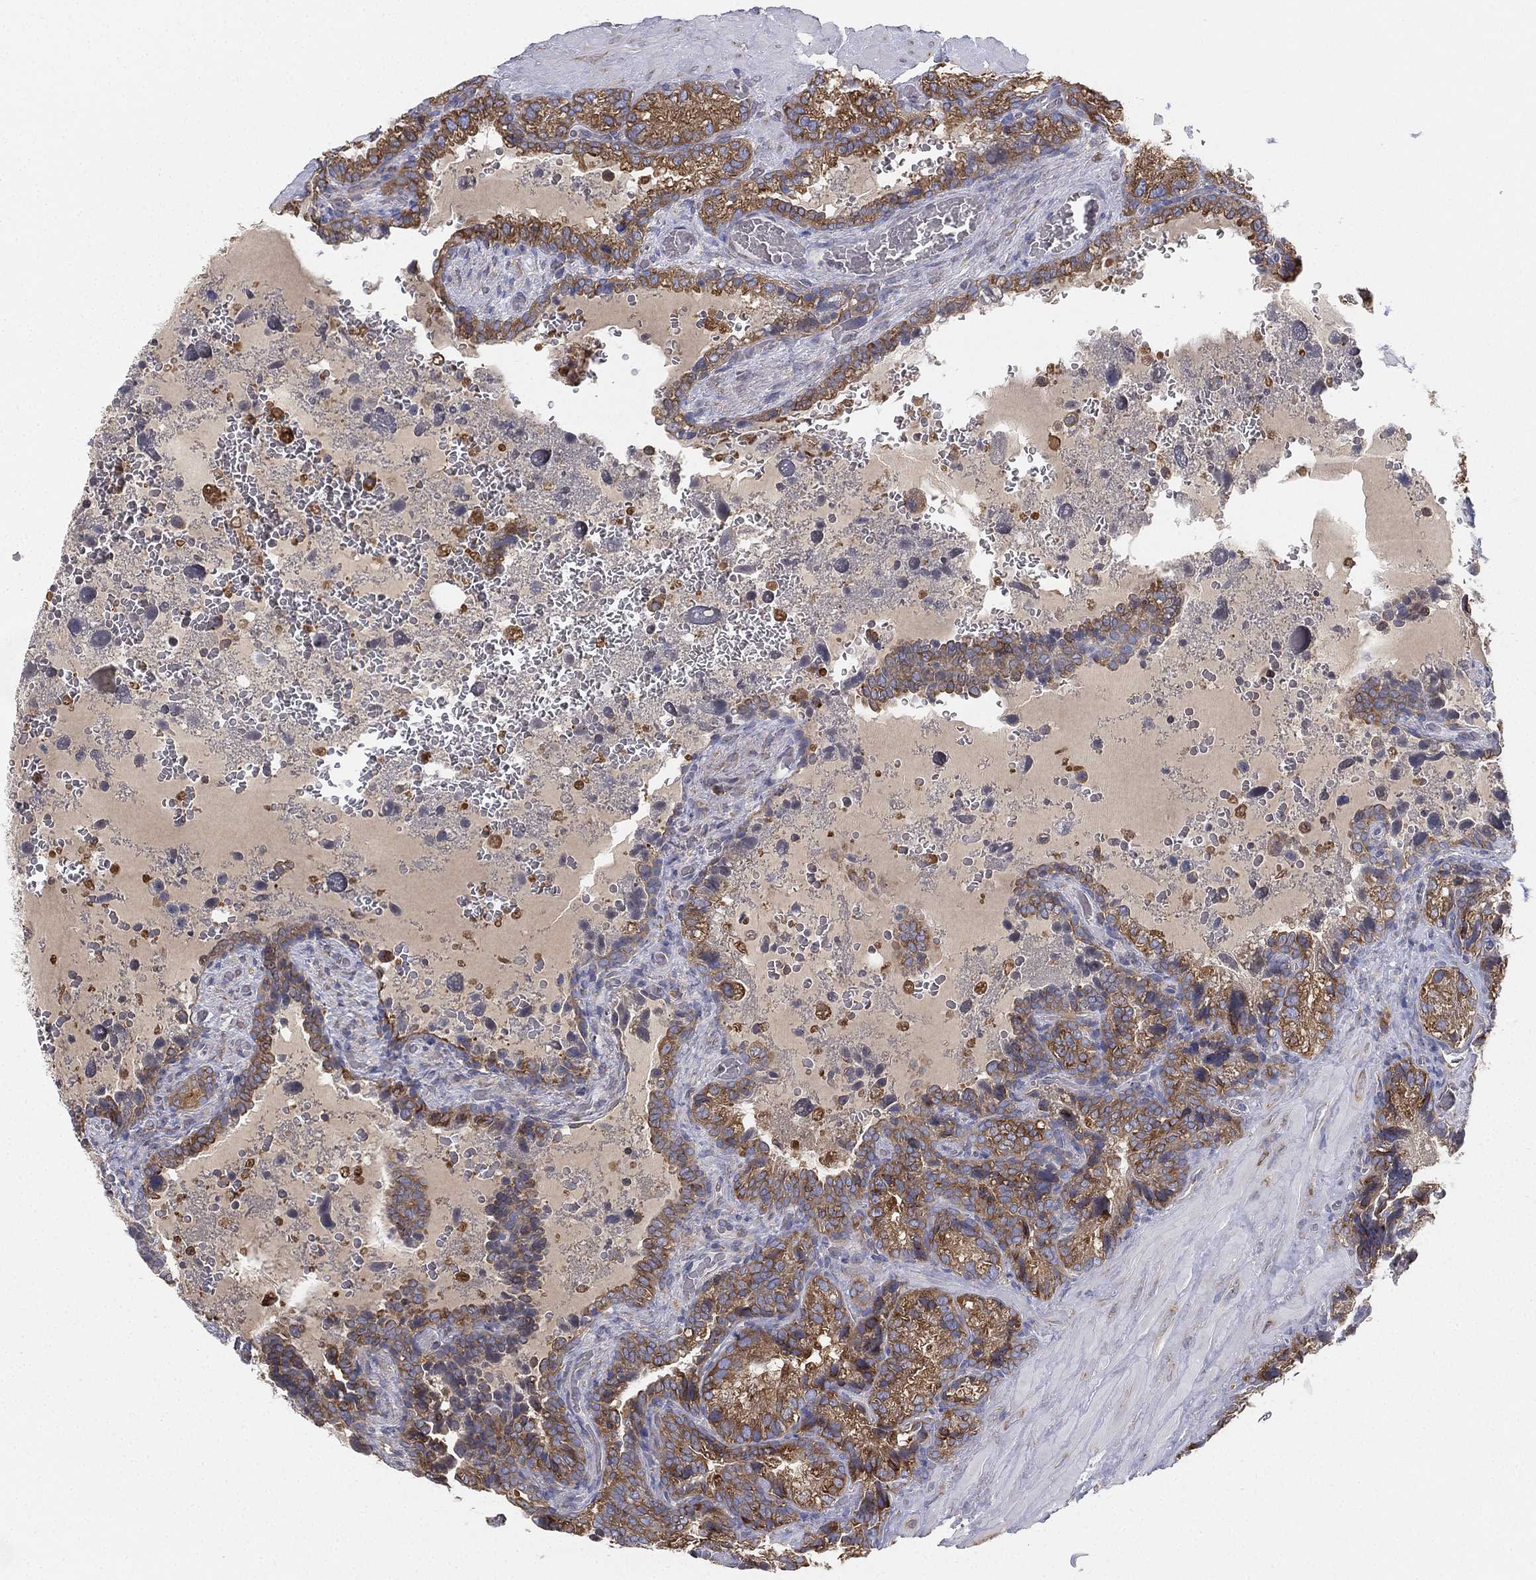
{"staining": {"intensity": "moderate", "quantity": ">75%", "location": "cytoplasmic/membranous"}, "tissue": "prostate cancer", "cell_type": "Tumor cells", "image_type": "cancer", "snomed": [{"axis": "morphology", "description": "Adenocarcinoma, NOS"}, {"axis": "topography", "description": "Prostate and seminal vesicle, NOS"}], "caption": "A histopathology image of human prostate cancer (adenocarcinoma) stained for a protein displays moderate cytoplasmic/membranous brown staining in tumor cells.", "gene": "FARSA", "patient": {"sex": "male", "age": 62}}